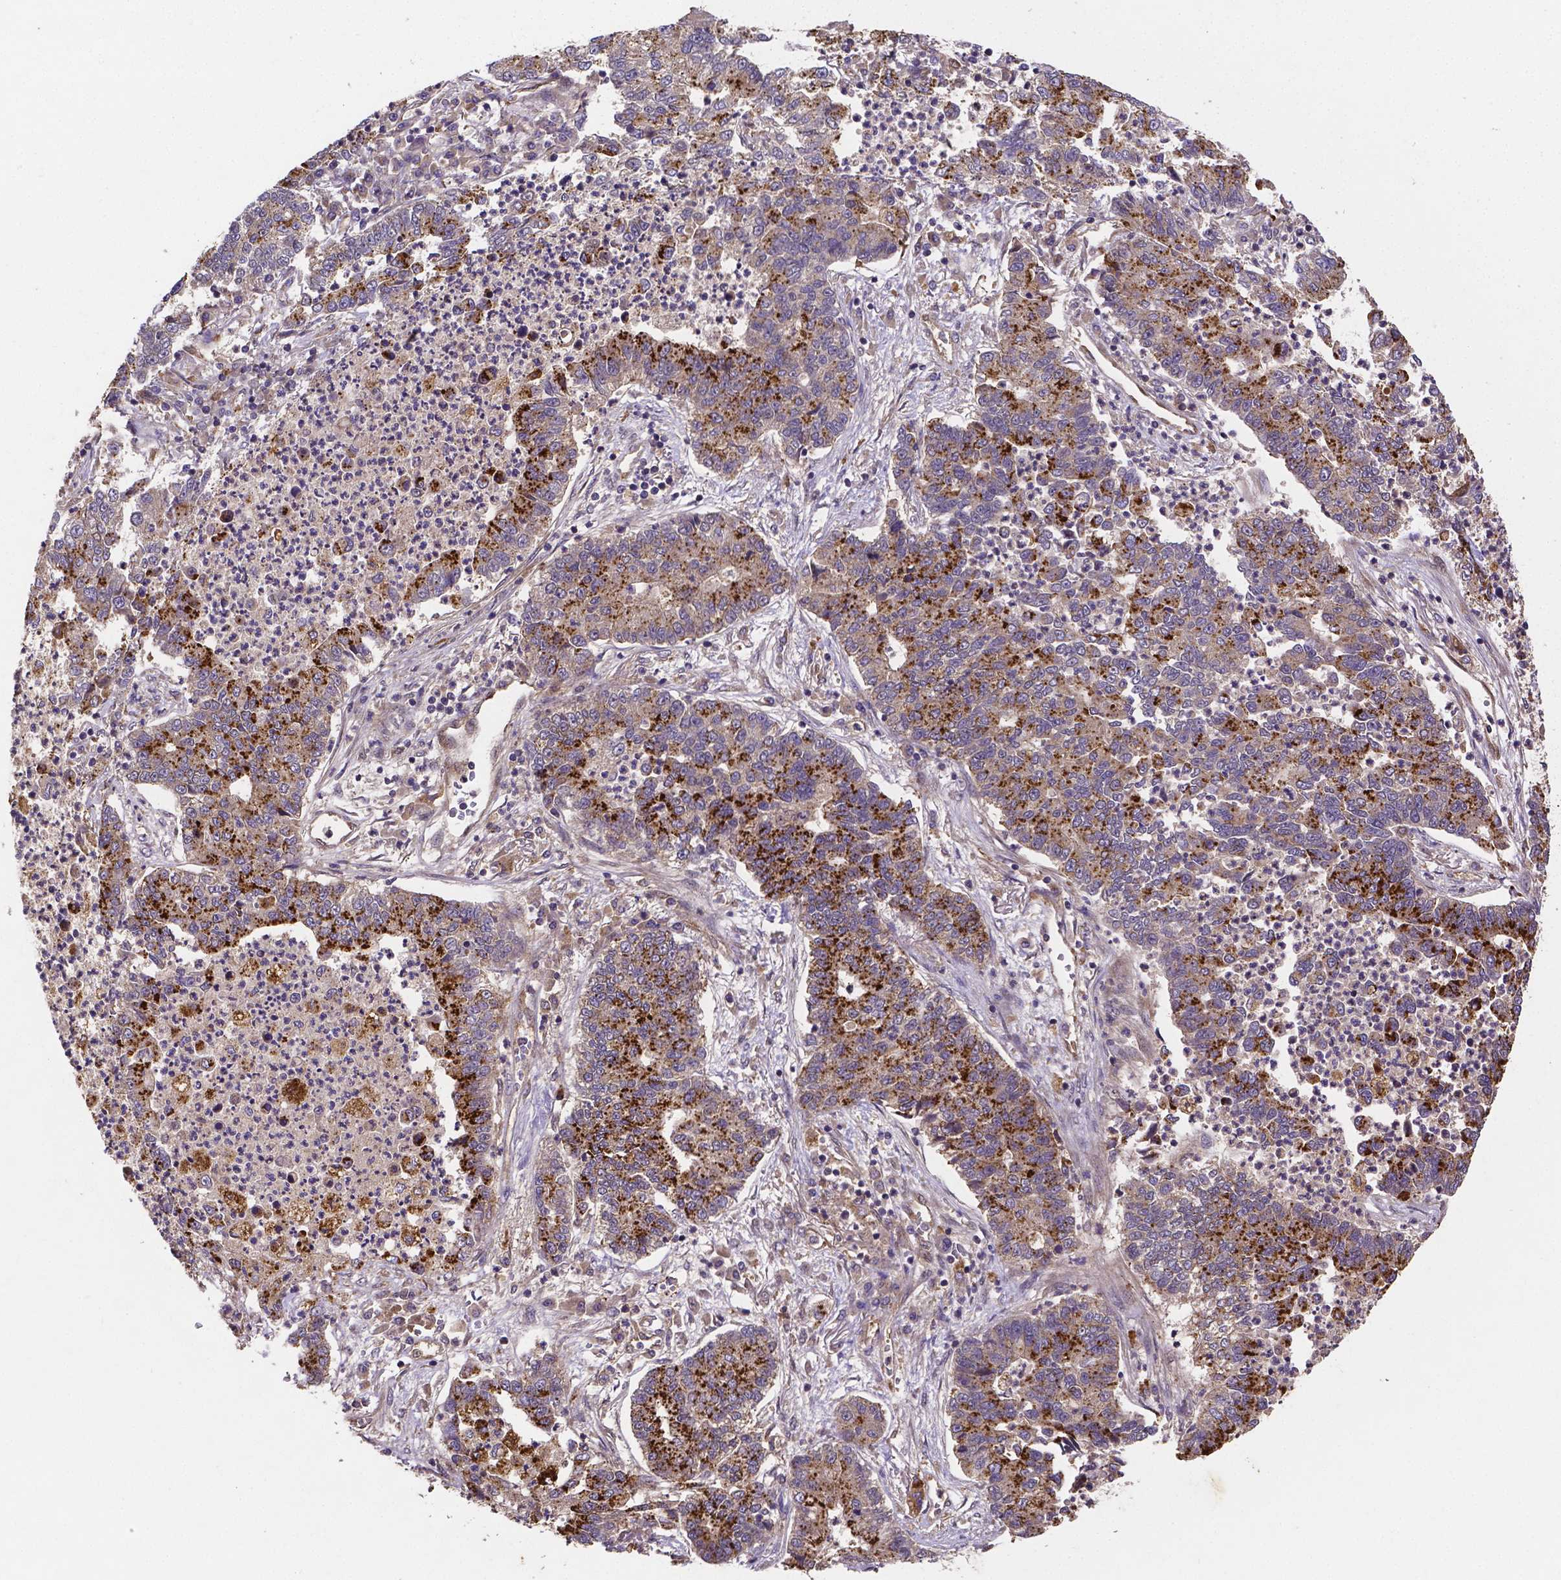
{"staining": {"intensity": "strong", "quantity": ">75%", "location": "cytoplasmic/membranous"}, "tissue": "lung cancer", "cell_type": "Tumor cells", "image_type": "cancer", "snomed": [{"axis": "morphology", "description": "Adenocarcinoma, NOS"}, {"axis": "topography", "description": "Lung"}], "caption": "The immunohistochemical stain labels strong cytoplasmic/membranous positivity in tumor cells of lung cancer (adenocarcinoma) tissue.", "gene": "RNF123", "patient": {"sex": "female", "age": 57}}